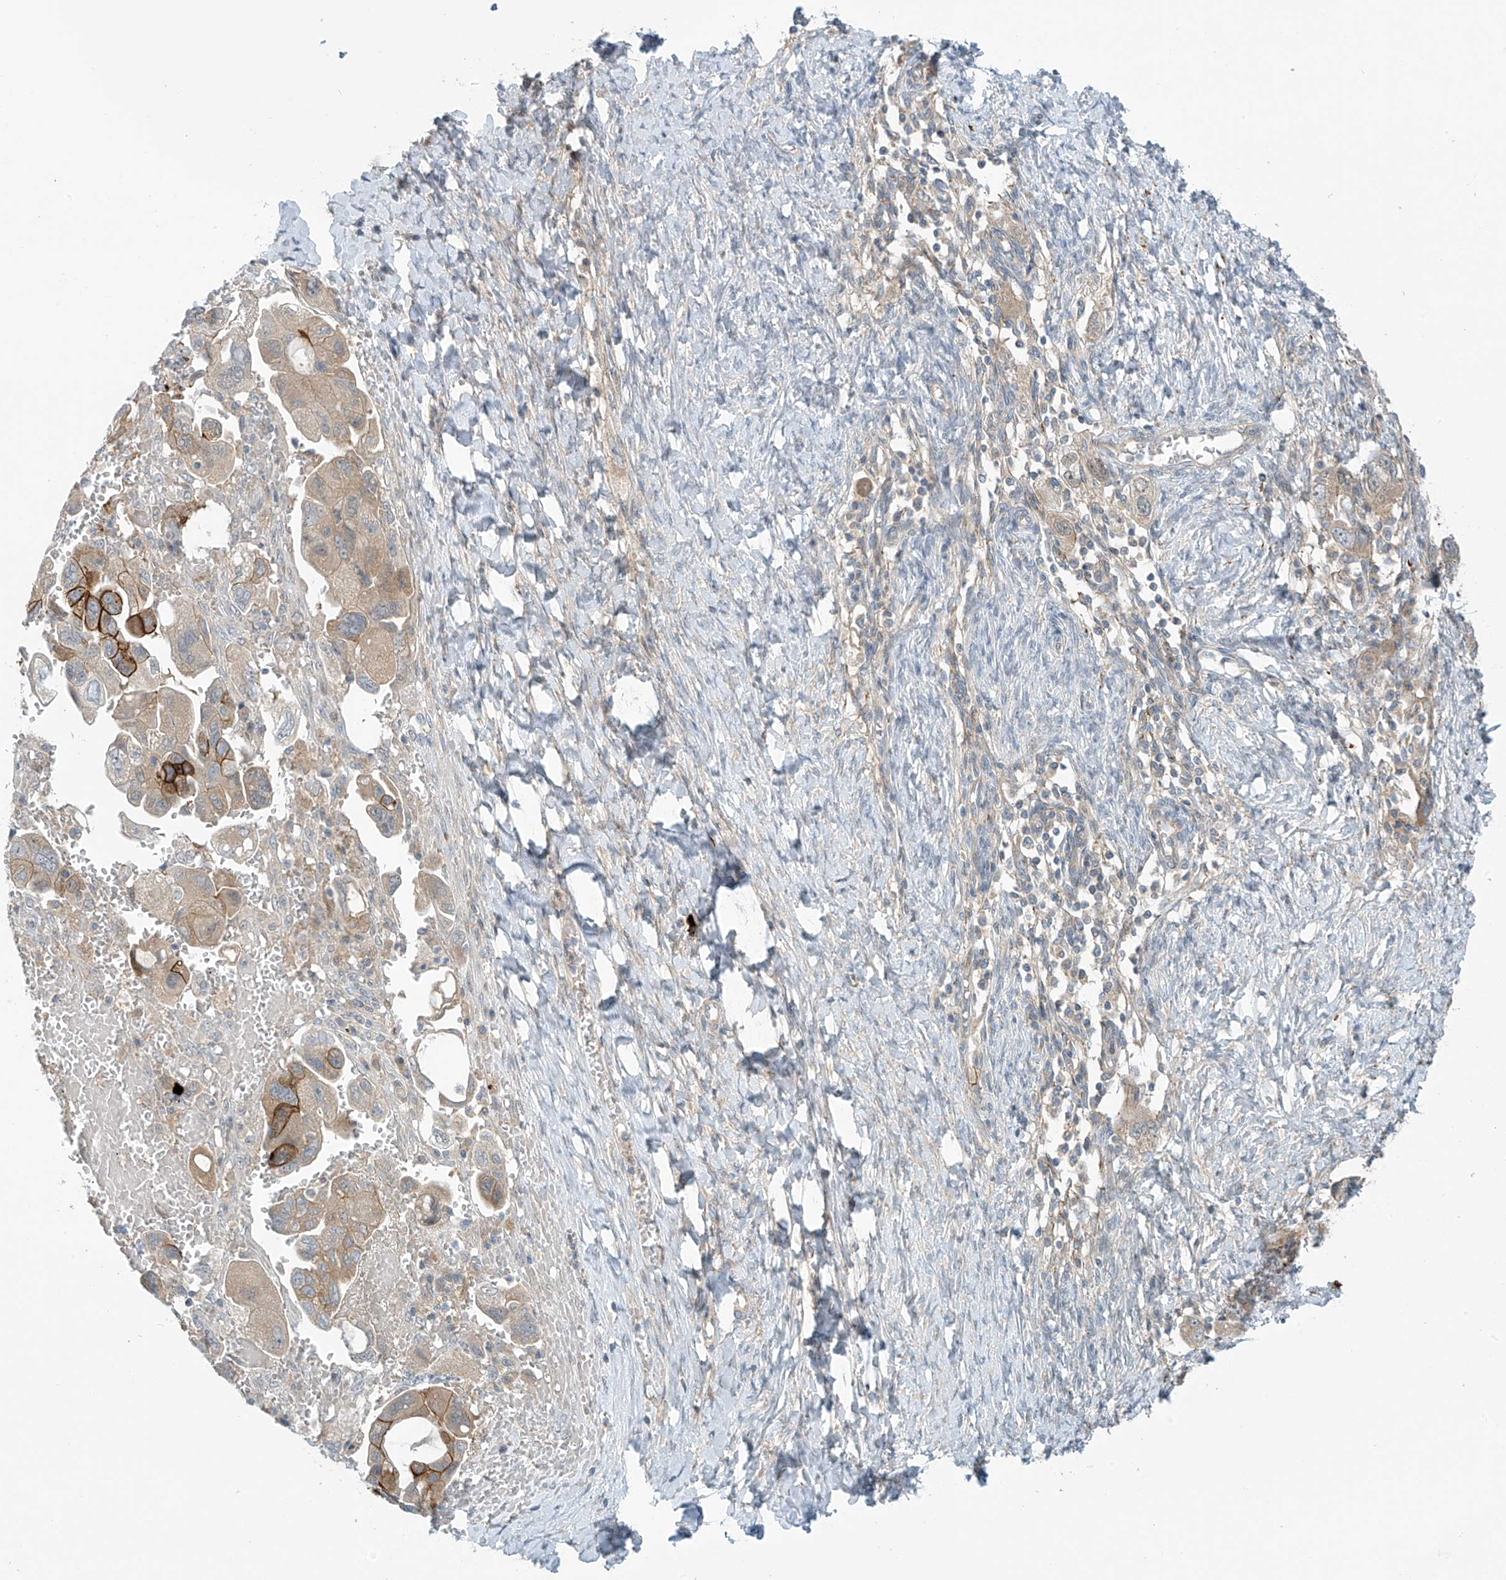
{"staining": {"intensity": "strong", "quantity": "<25%", "location": "cytoplasmic/membranous"}, "tissue": "ovarian cancer", "cell_type": "Tumor cells", "image_type": "cancer", "snomed": [{"axis": "morphology", "description": "Carcinoma, NOS"}, {"axis": "morphology", "description": "Cystadenocarcinoma, serous, NOS"}, {"axis": "topography", "description": "Ovary"}], "caption": "The photomicrograph demonstrates immunohistochemical staining of ovarian cancer. There is strong cytoplasmic/membranous staining is appreciated in approximately <25% of tumor cells. Nuclei are stained in blue.", "gene": "FSD1L", "patient": {"sex": "female", "age": 69}}